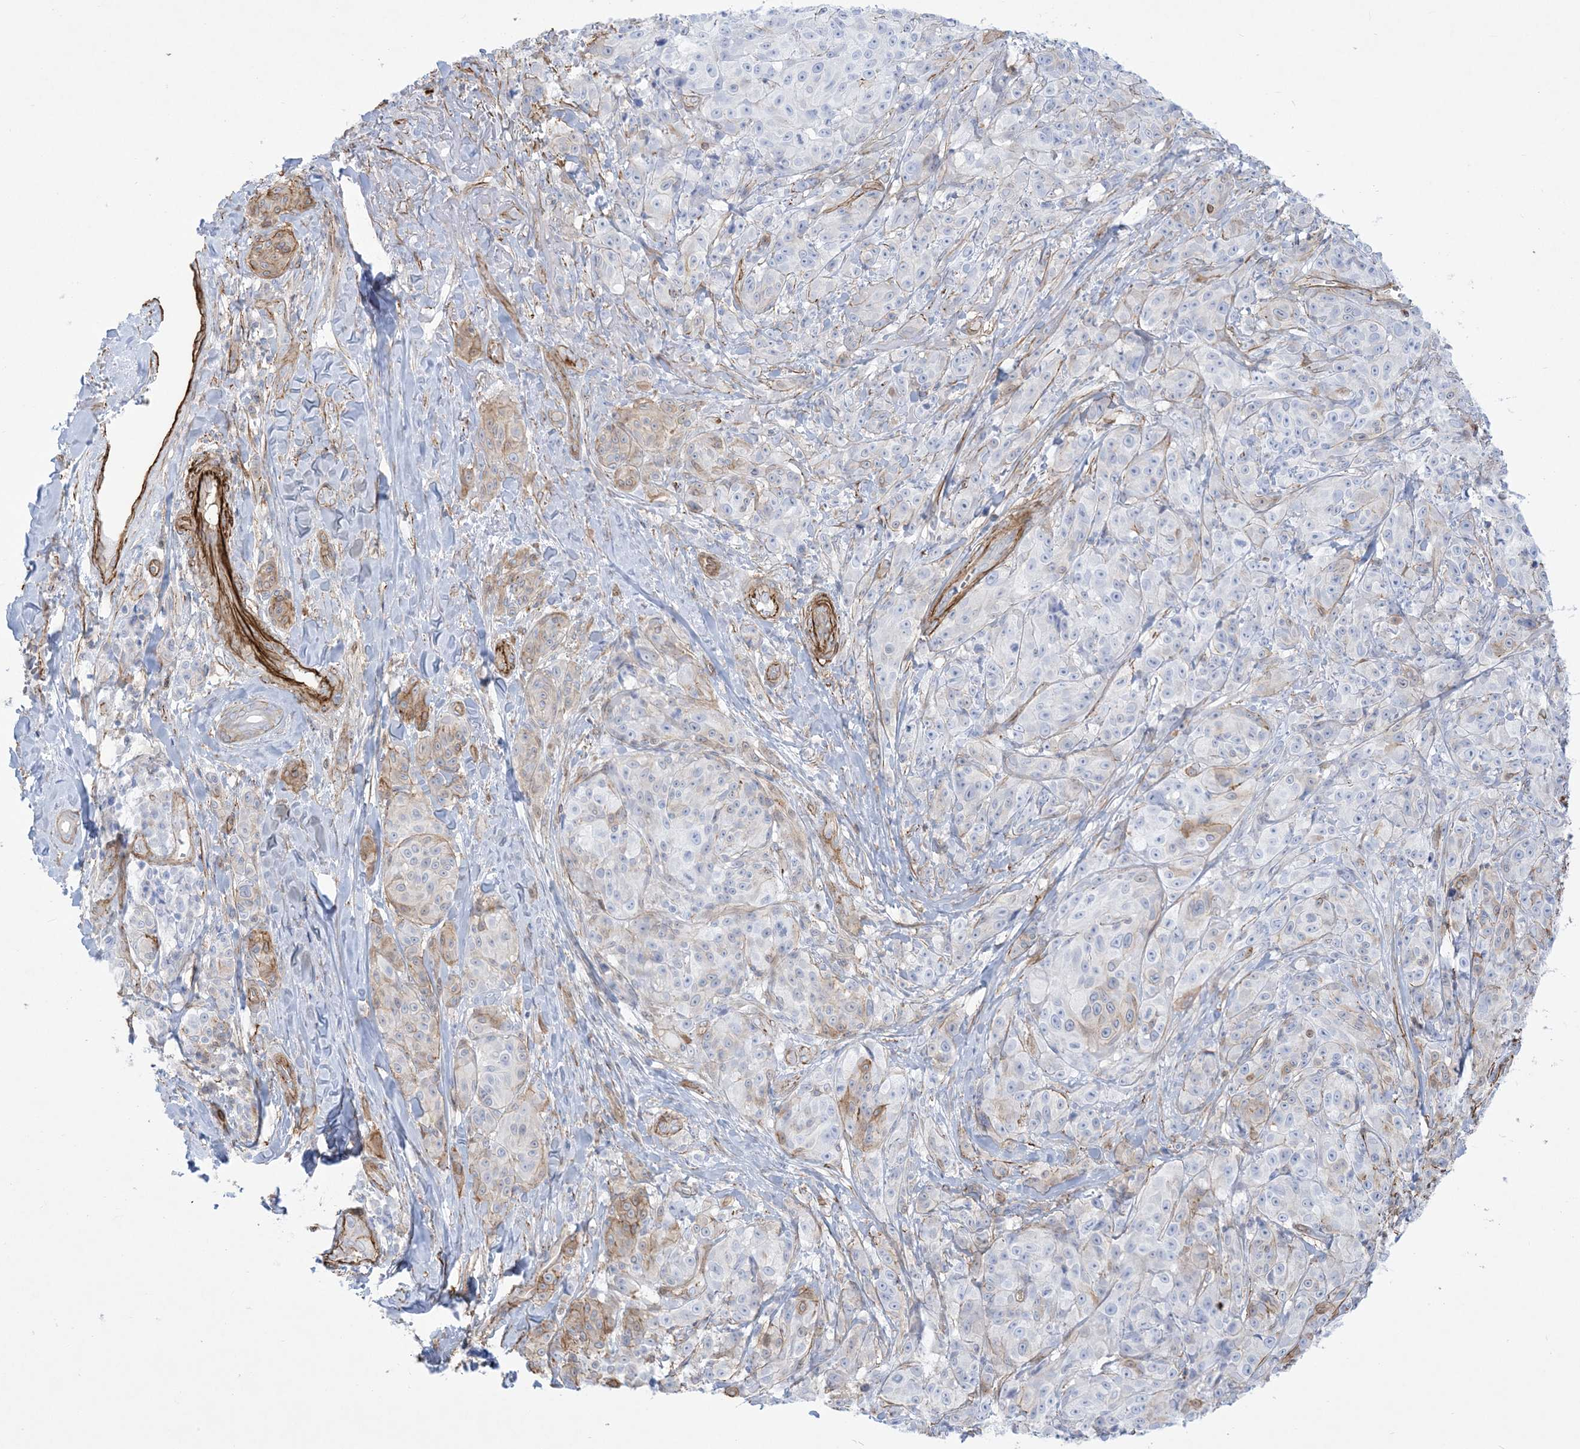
{"staining": {"intensity": "moderate", "quantity": "<25%", "location": "cytoplasmic/membranous"}, "tissue": "melanoma", "cell_type": "Tumor cells", "image_type": "cancer", "snomed": [{"axis": "morphology", "description": "Malignant melanoma, NOS"}, {"axis": "topography", "description": "Skin"}], "caption": "Immunohistochemical staining of melanoma reveals low levels of moderate cytoplasmic/membranous expression in about <25% of tumor cells.", "gene": "B3GNT7", "patient": {"sex": "male", "age": 73}}